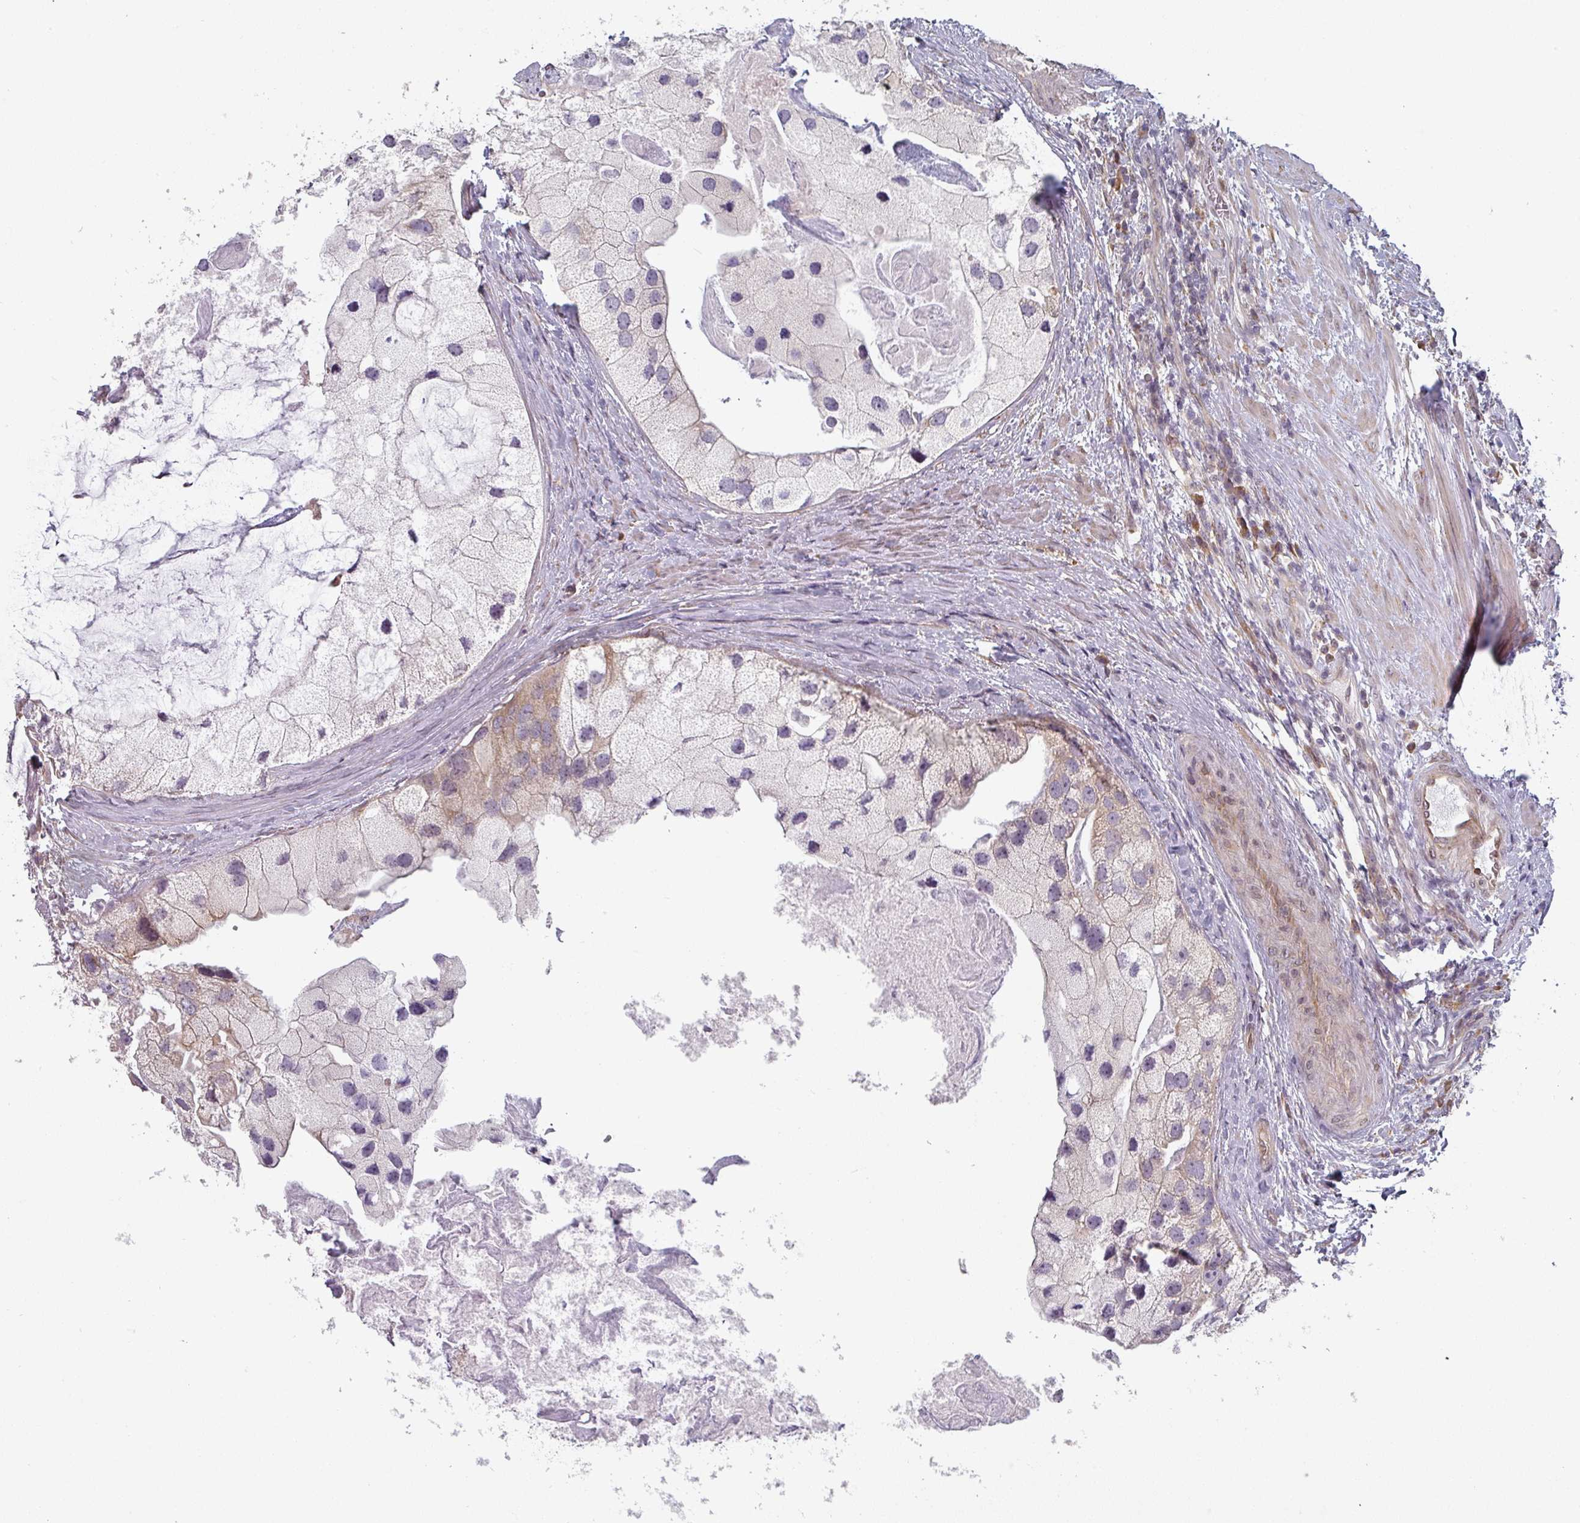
{"staining": {"intensity": "negative", "quantity": "none", "location": "none"}, "tissue": "prostate cancer", "cell_type": "Tumor cells", "image_type": "cancer", "snomed": [{"axis": "morphology", "description": "Adenocarcinoma, High grade"}, {"axis": "topography", "description": "Prostate"}], "caption": "Tumor cells show no significant protein staining in prostate cancer. (DAB IHC with hematoxylin counter stain).", "gene": "TAPT1", "patient": {"sex": "male", "age": 62}}